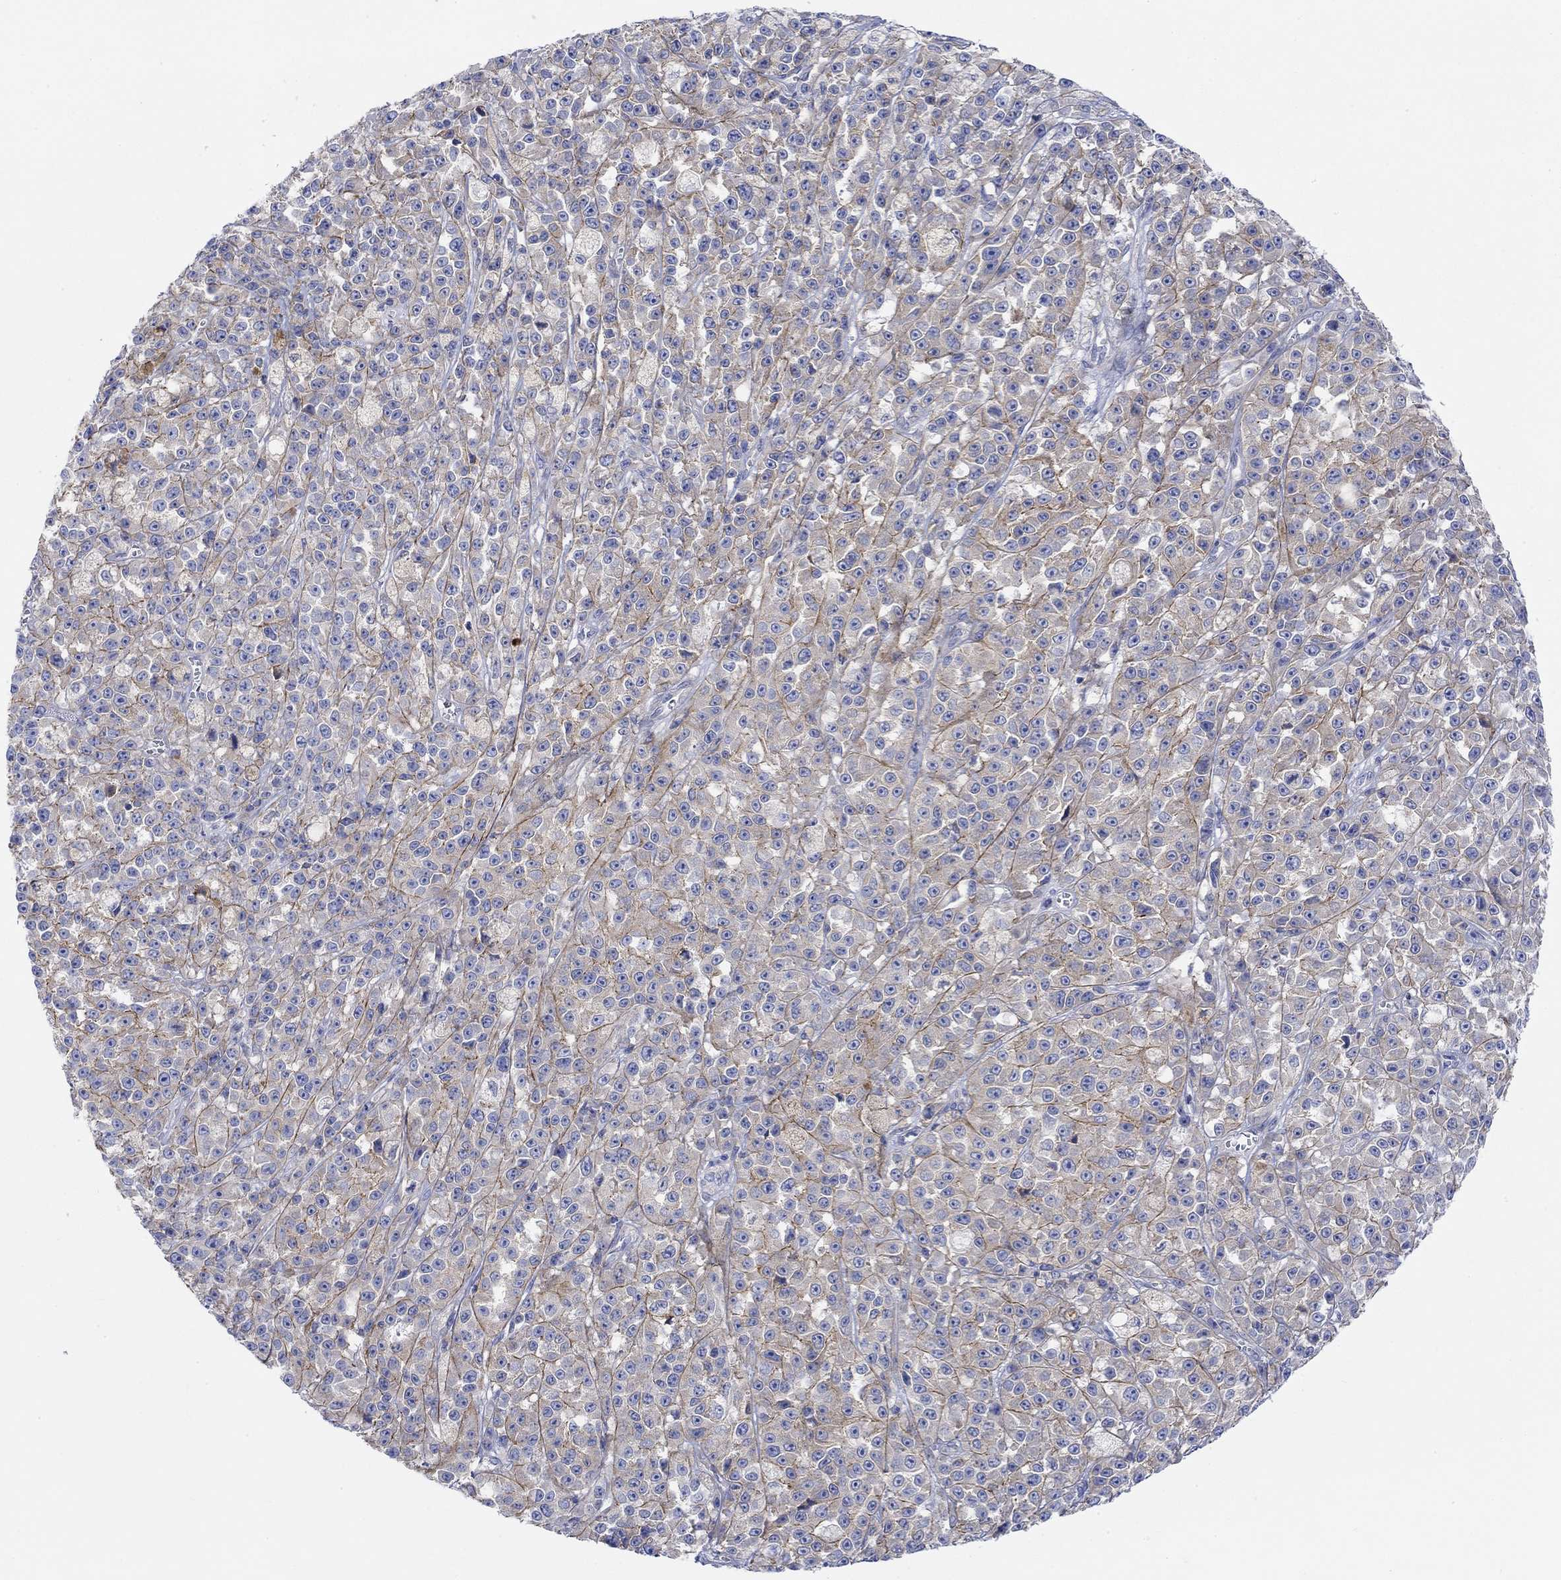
{"staining": {"intensity": "strong", "quantity": ">75%", "location": "cytoplasmic/membranous"}, "tissue": "melanoma", "cell_type": "Tumor cells", "image_type": "cancer", "snomed": [{"axis": "morphology", "description": "Malignant melanoma, NOS"}, {"axis": "topography", "description": "Skin"}], "caption": "Melanoma stained for a protein displays strong cytoplasmic/membranous positivity in tumor cells. (DAB IHC with brightfield microscopy, high magnification).", "gene": "REEP6", "patient": {"sex": "female", "age": 58}}